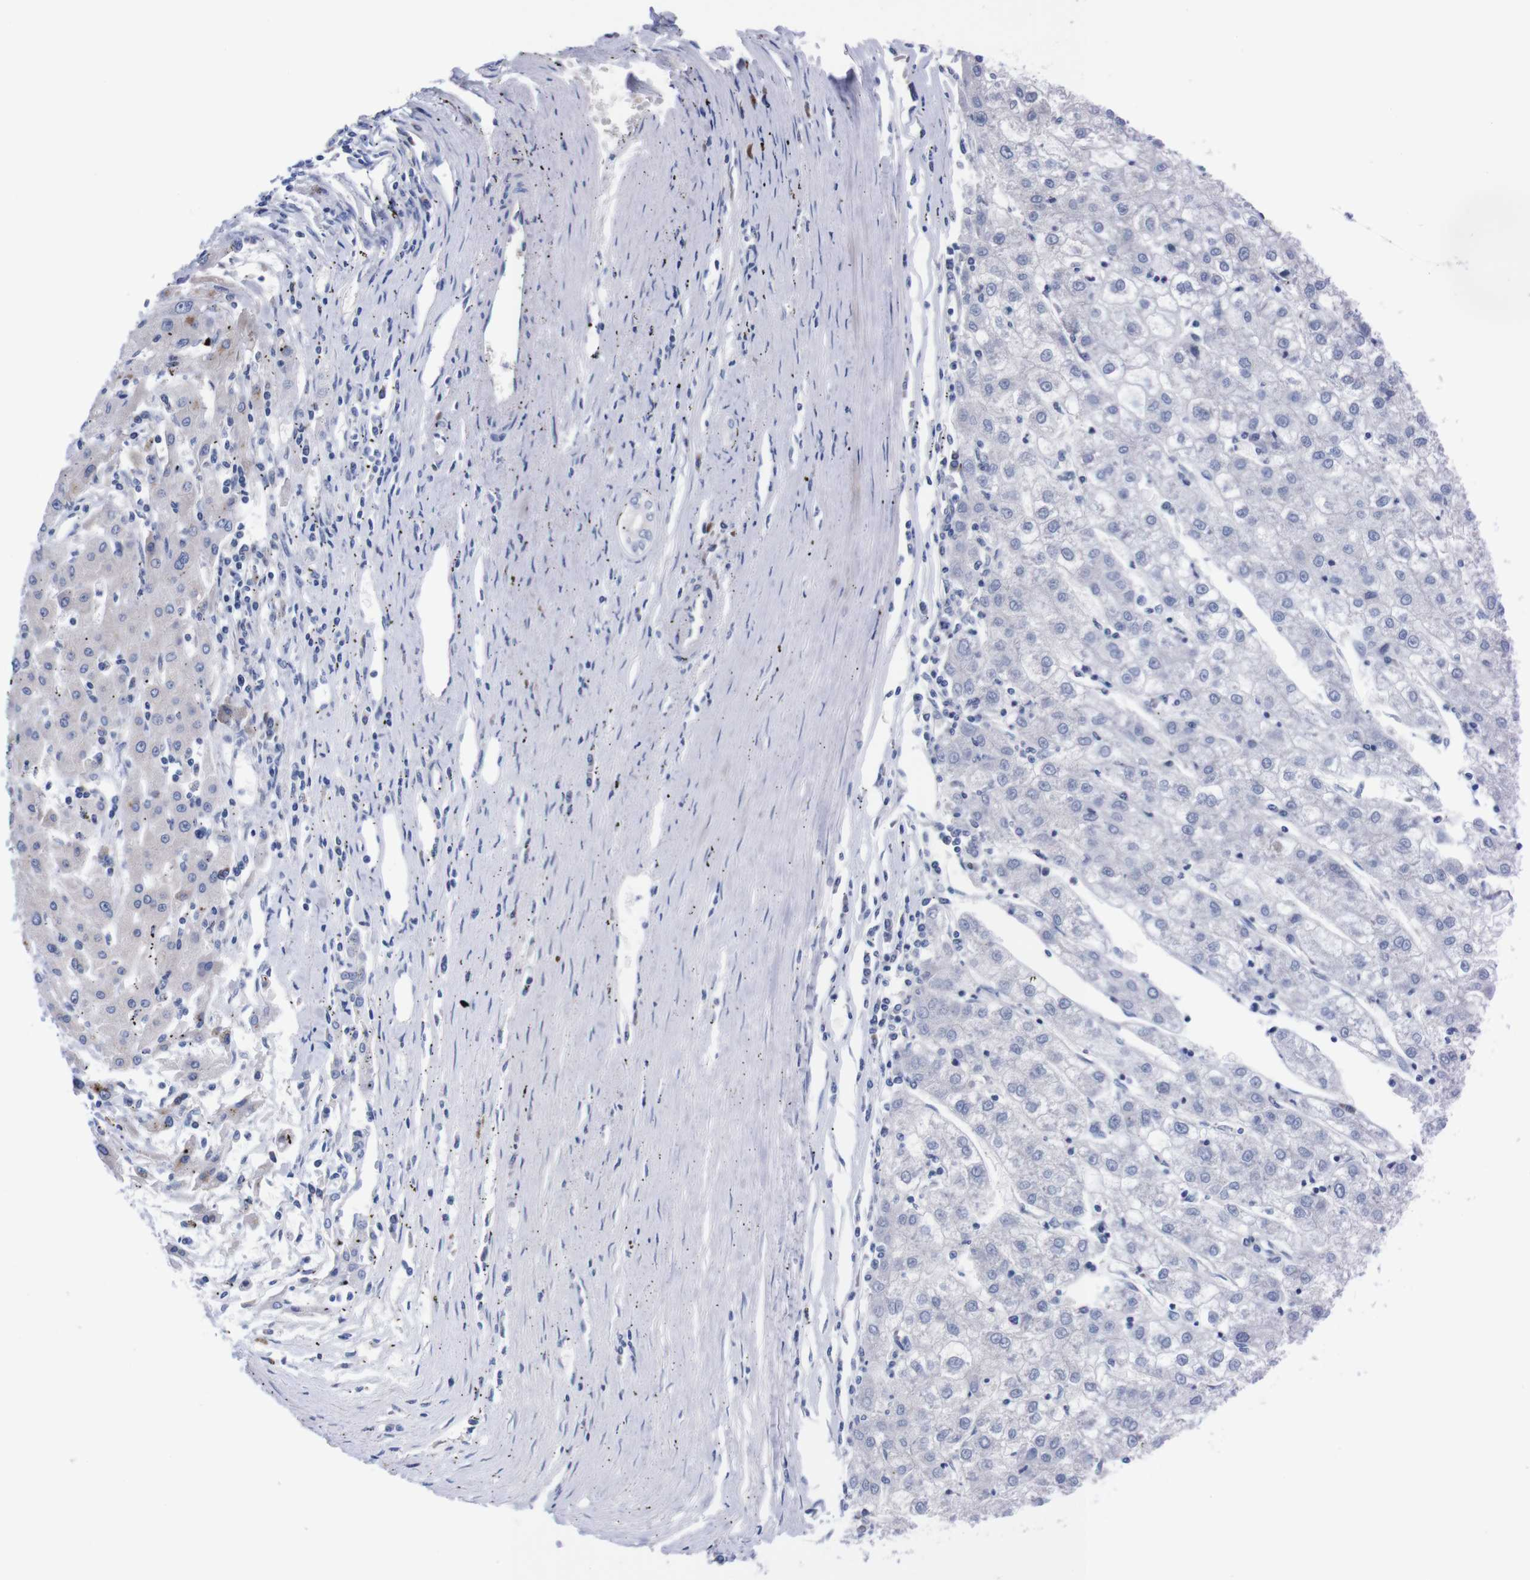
{"staining": {"intensity": "negative", "quantity": "none", "location": "none"}, "tissue": "liver cancer", "cell_type": "Tumor cells", "image_type": "cancer", "snomed": [{"axis": "morphology", "description": "Carcinoma, Hepatocellular, NOS"}, {"axis": "topography", "description": "Liver"}], "caption": "Micrograph shows no significant protein positivity in tumor cells of hepatocellular carcinoma (liver).", "gene": "FAM210A", "patient": {"sex": "male", "age": 72}}